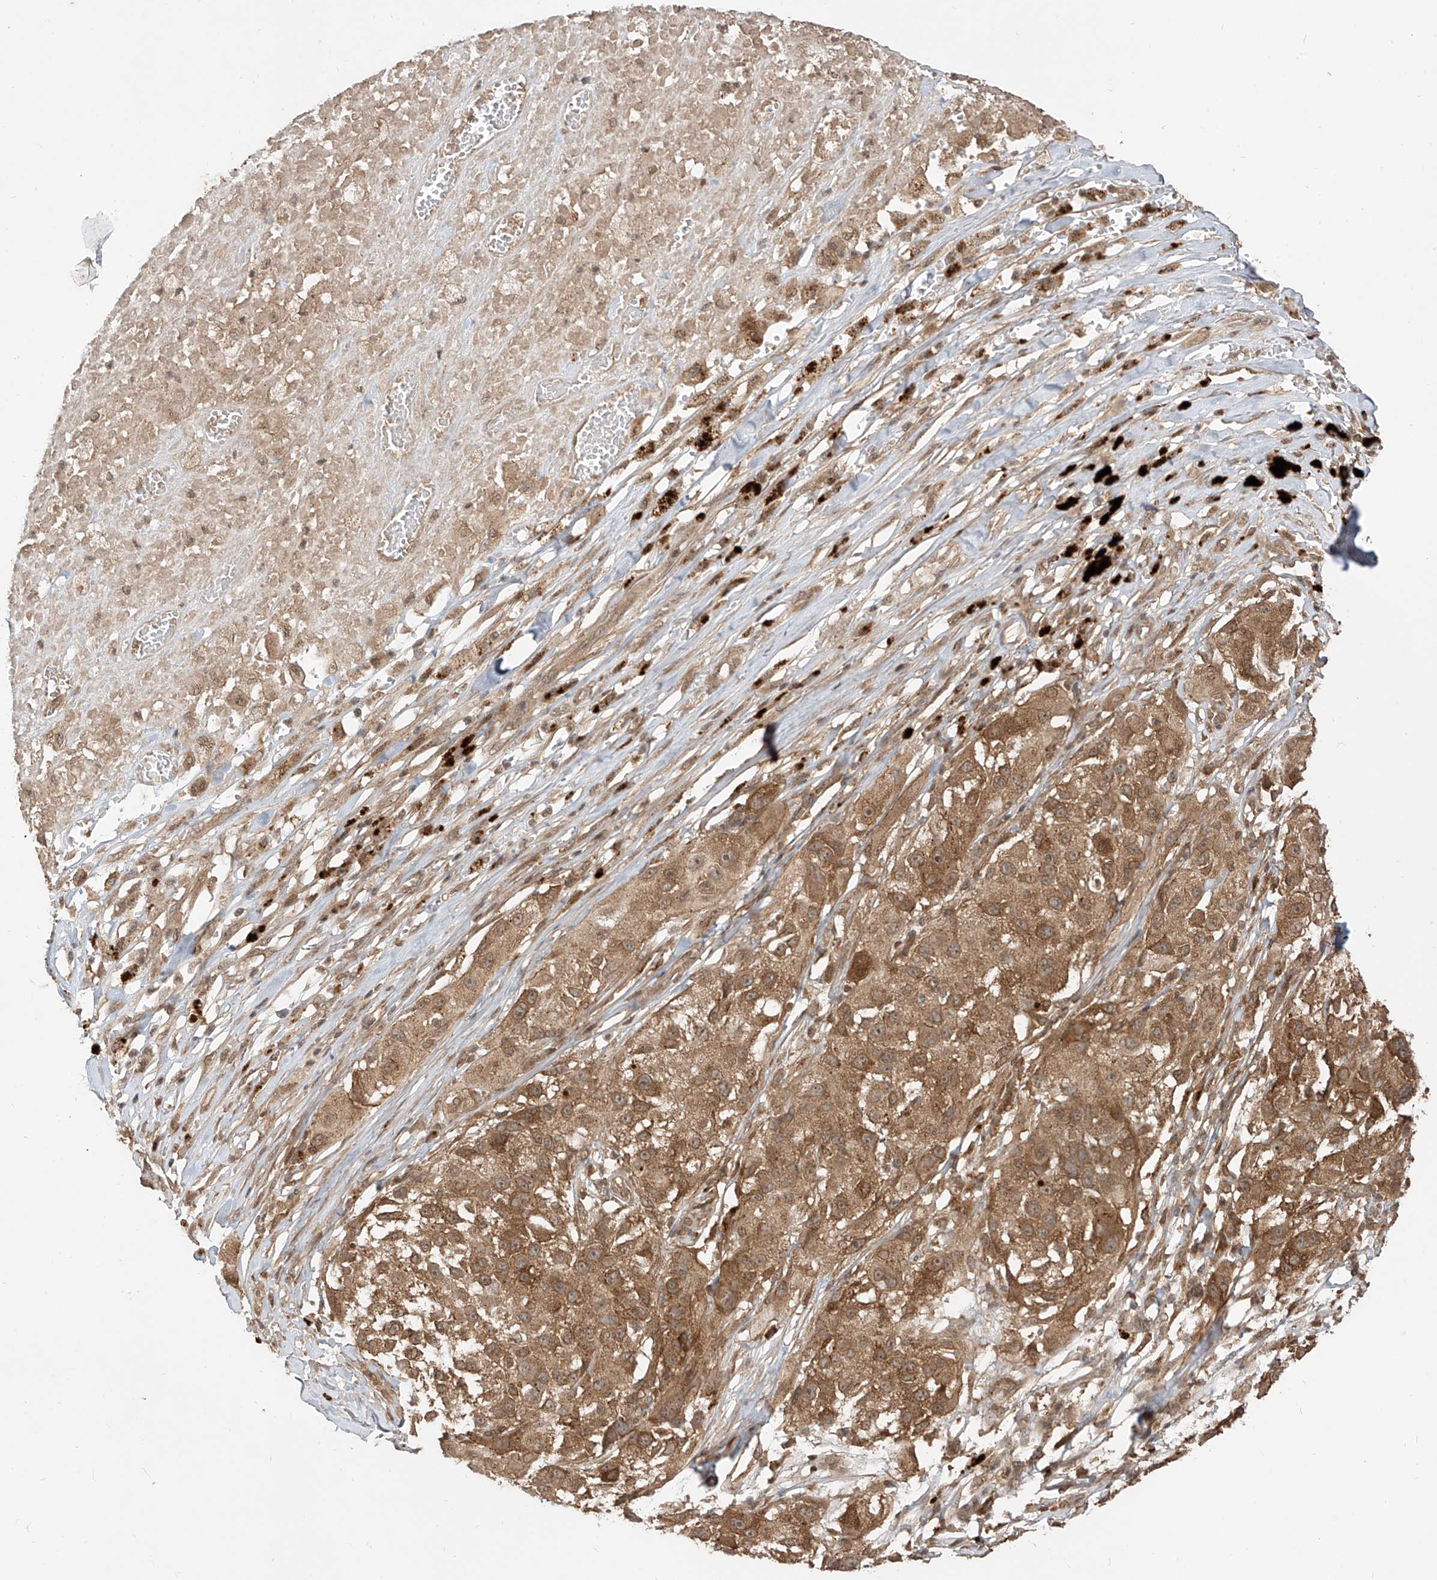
{"staining": {"intensity": "moderate", "quantity": ">75%", "location": "cytoplasmic/membranous"}, "tissue": "melanoma", "cell_type": "Tumor cells", "image_type": "cancer", "snomed": [{"axis": "morphology", "description": "Necrosis, NOS"}, {"axis": "morphology", "description": "Malignant melanoma, NOS"}, {"axis": "topography", "description": "Skin"}], "caption": "High-power microscopy captured an immunohistochemistry (IHC) histopathology image of malignant melanoma, revealing moderate cytoplasmic/membranous positivity in approximately >75% of tumor cells.", "gene": "LCOR", "patient": {"sex": "female", "age": 87}}